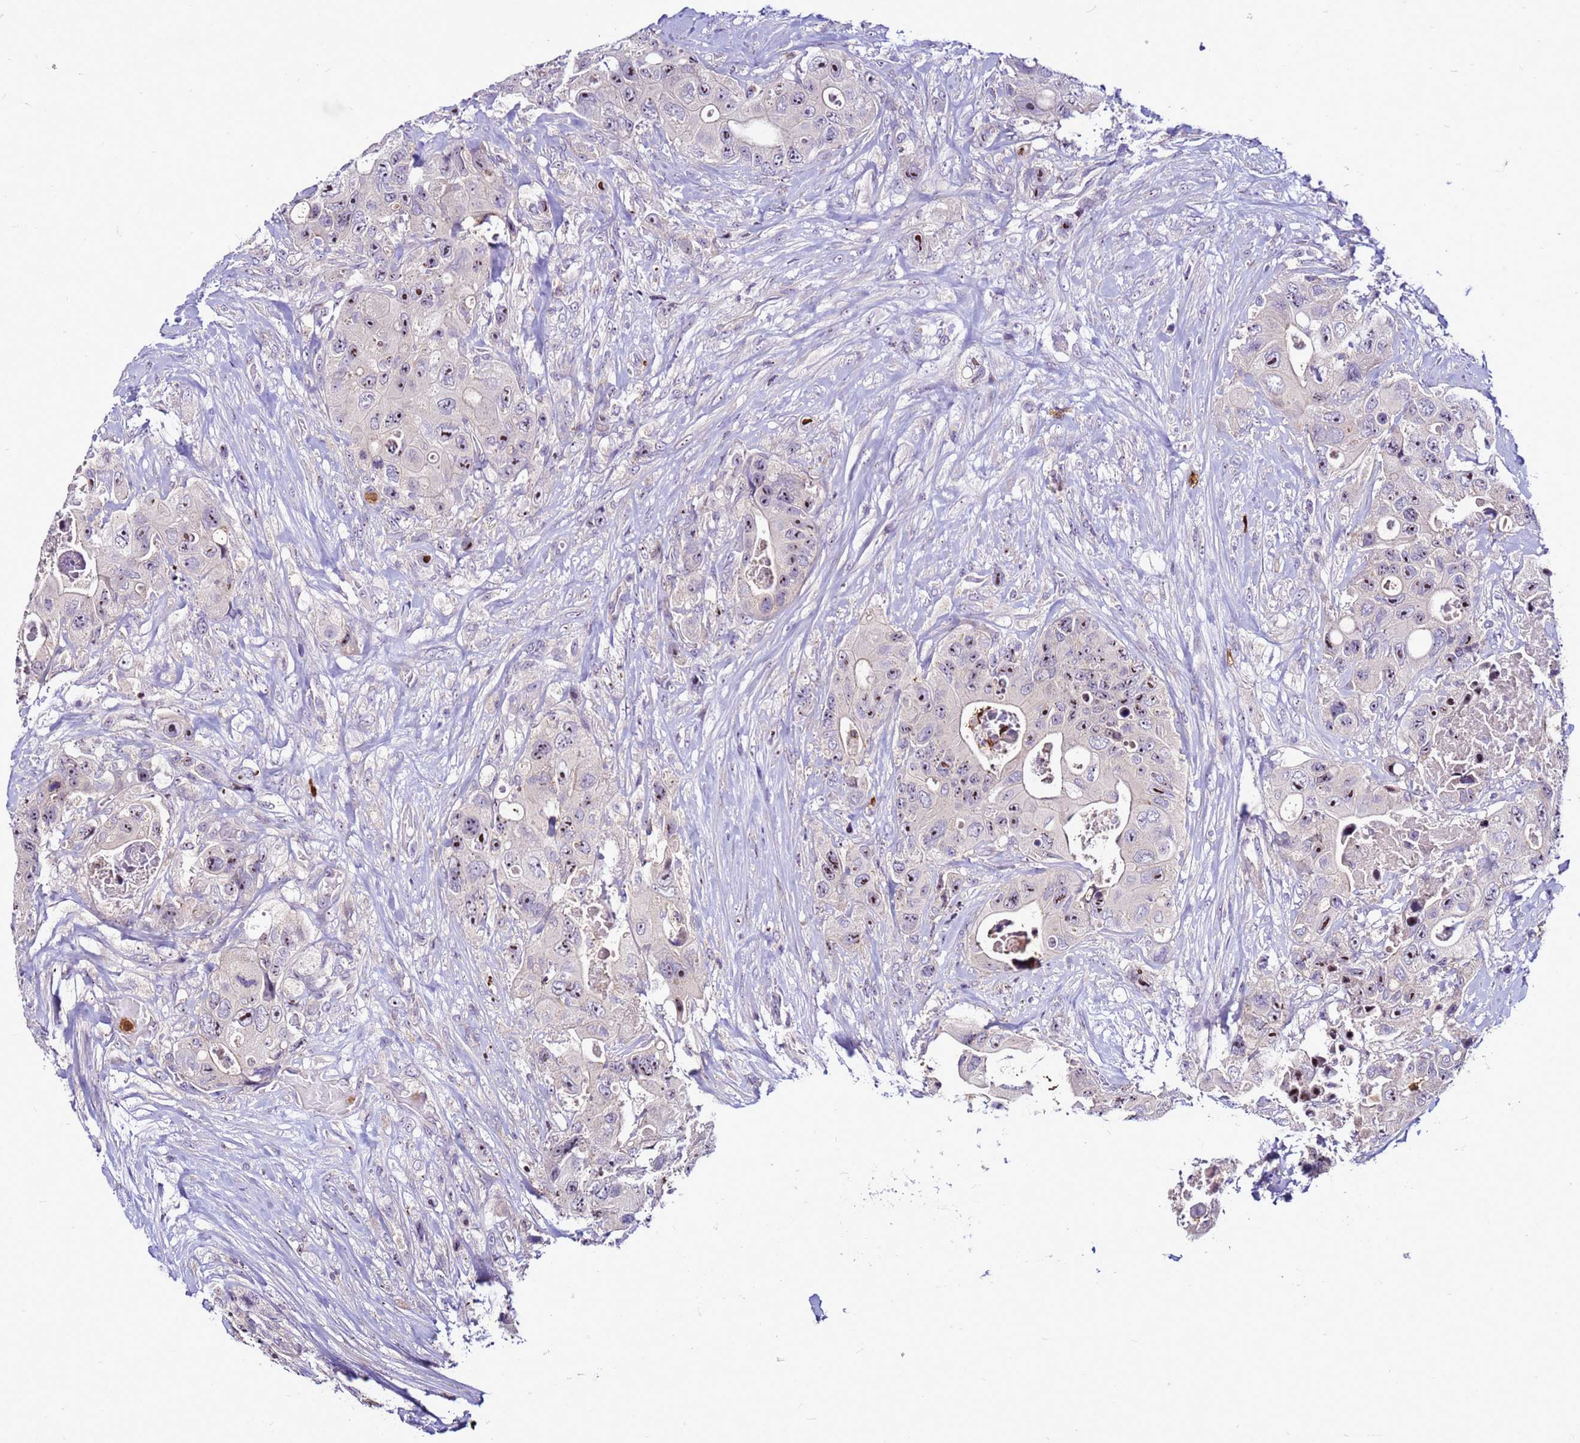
{"staining": {"intensity": "moderate", "quantity": "<25%", "location": "nuclear"}, "tissue": "colorectal cancer", "cell_type": "Tumor cells", "image_type": "cancer", "snomed": [{"axis": "morphology", "description": "Adenocarcinoma, NOS"}, {"axis": "topography", "description": "Colon"}], "caption": "Immunohistochemistry (IHC) (DAB) staining of human colorectal cancer exhibits moderate nuclear protein staining in approximately <25% of tumor cells.", "gene": "VPS4B", "patient": {"sex": "female", "age": 46}}